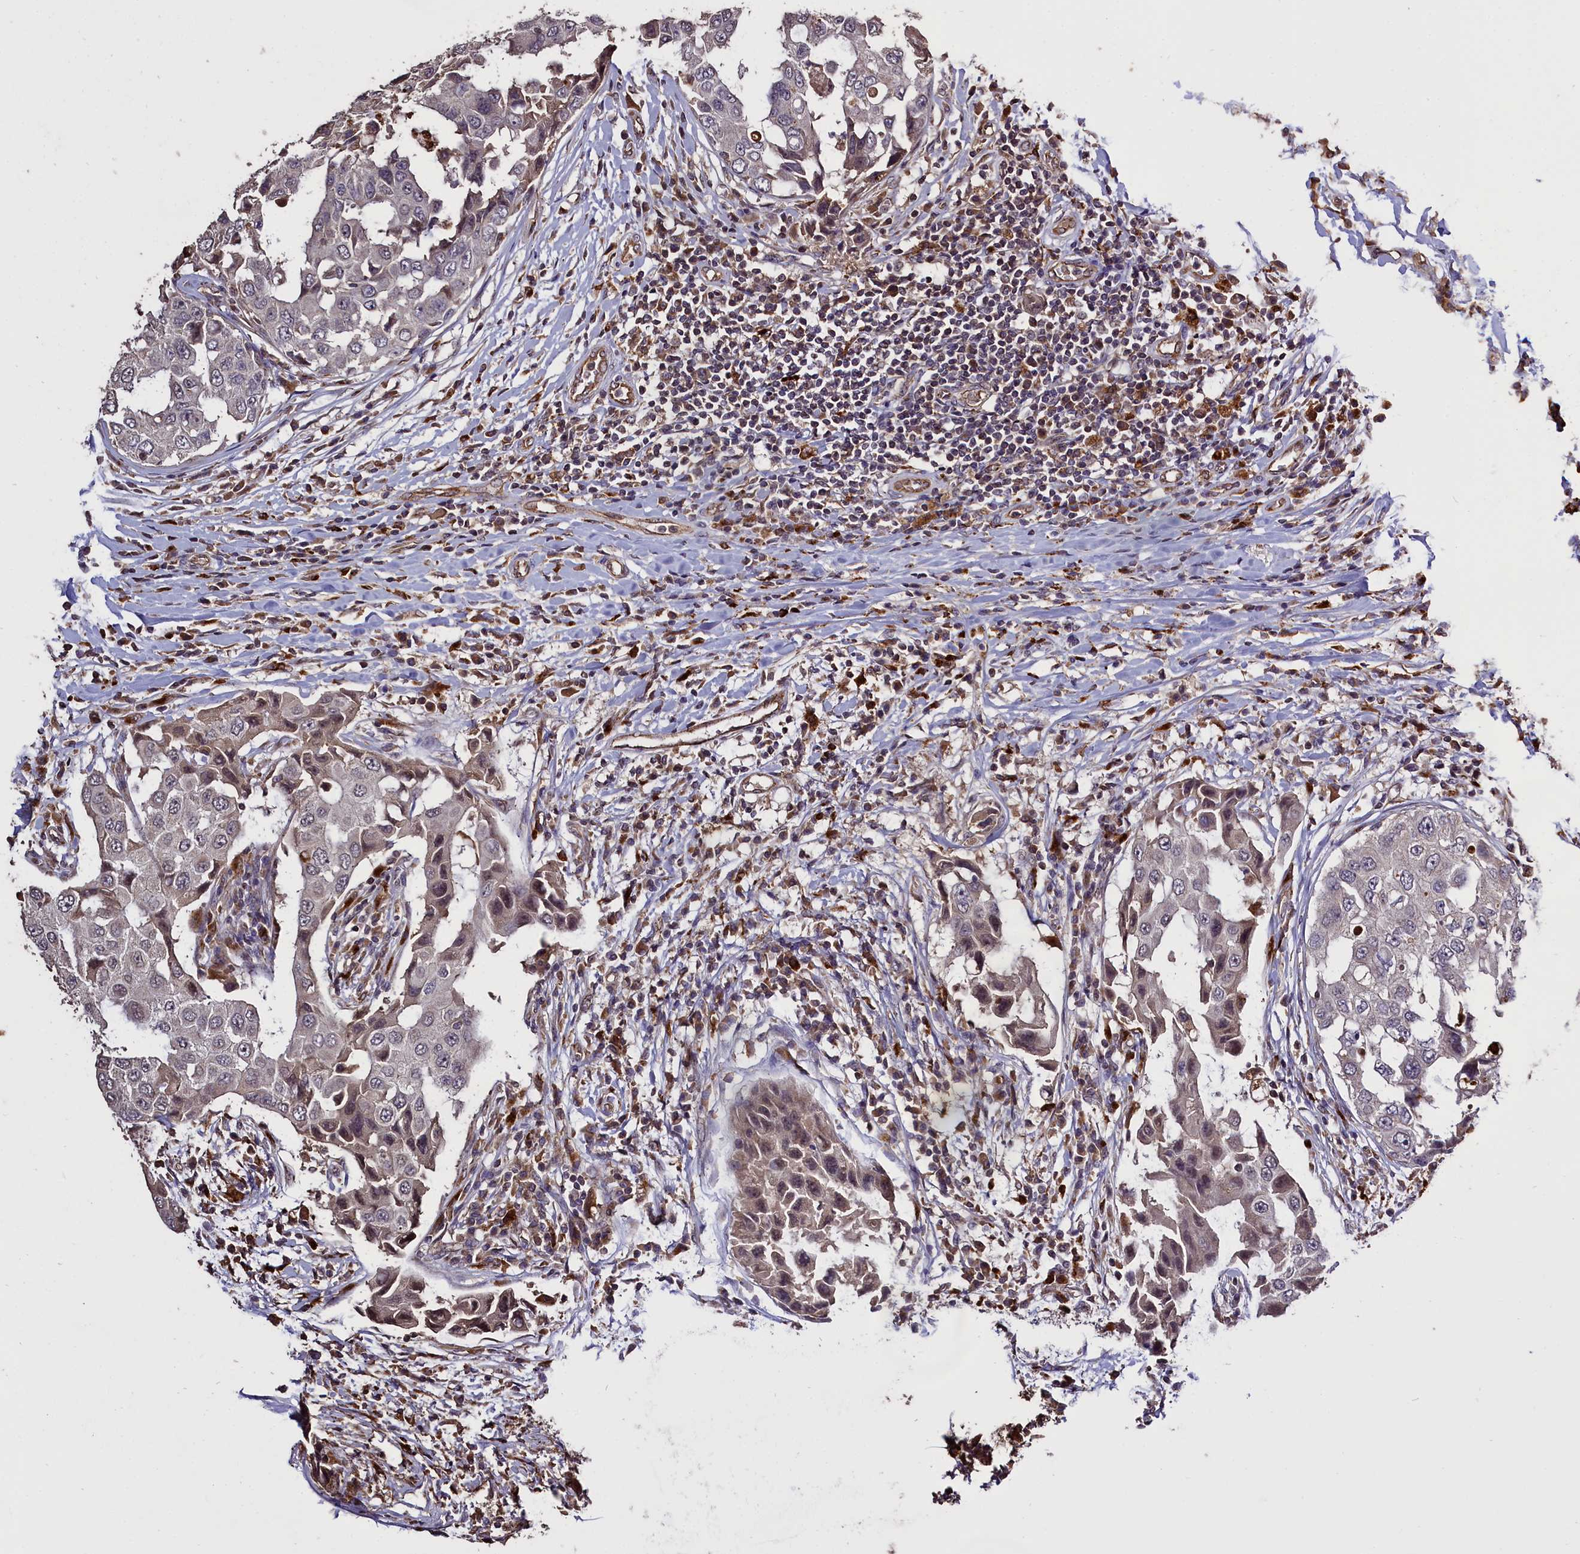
{"staining": {"intensity": "weak", "quantity": "<25%", "location": "nuclear"}, "tissue": "breast cancer", "cell_type": "Tumor cells", "image_type": "cancer", "snomed": [{"axis": "morphology", "description": "Duct carcinoma"}, {"axis": "topography", "description": "Breast"}], "caption": "IHC of human breast cancer demonstrates no expression in tumor cells. The staining was performed using DAB to visualize the protein expression in brown, while the nuclei were stained in blue with hematoxylin (Magnification: 20x).", "gene": "CLRN2", "patient": {"sex": "female", "age": 27}}